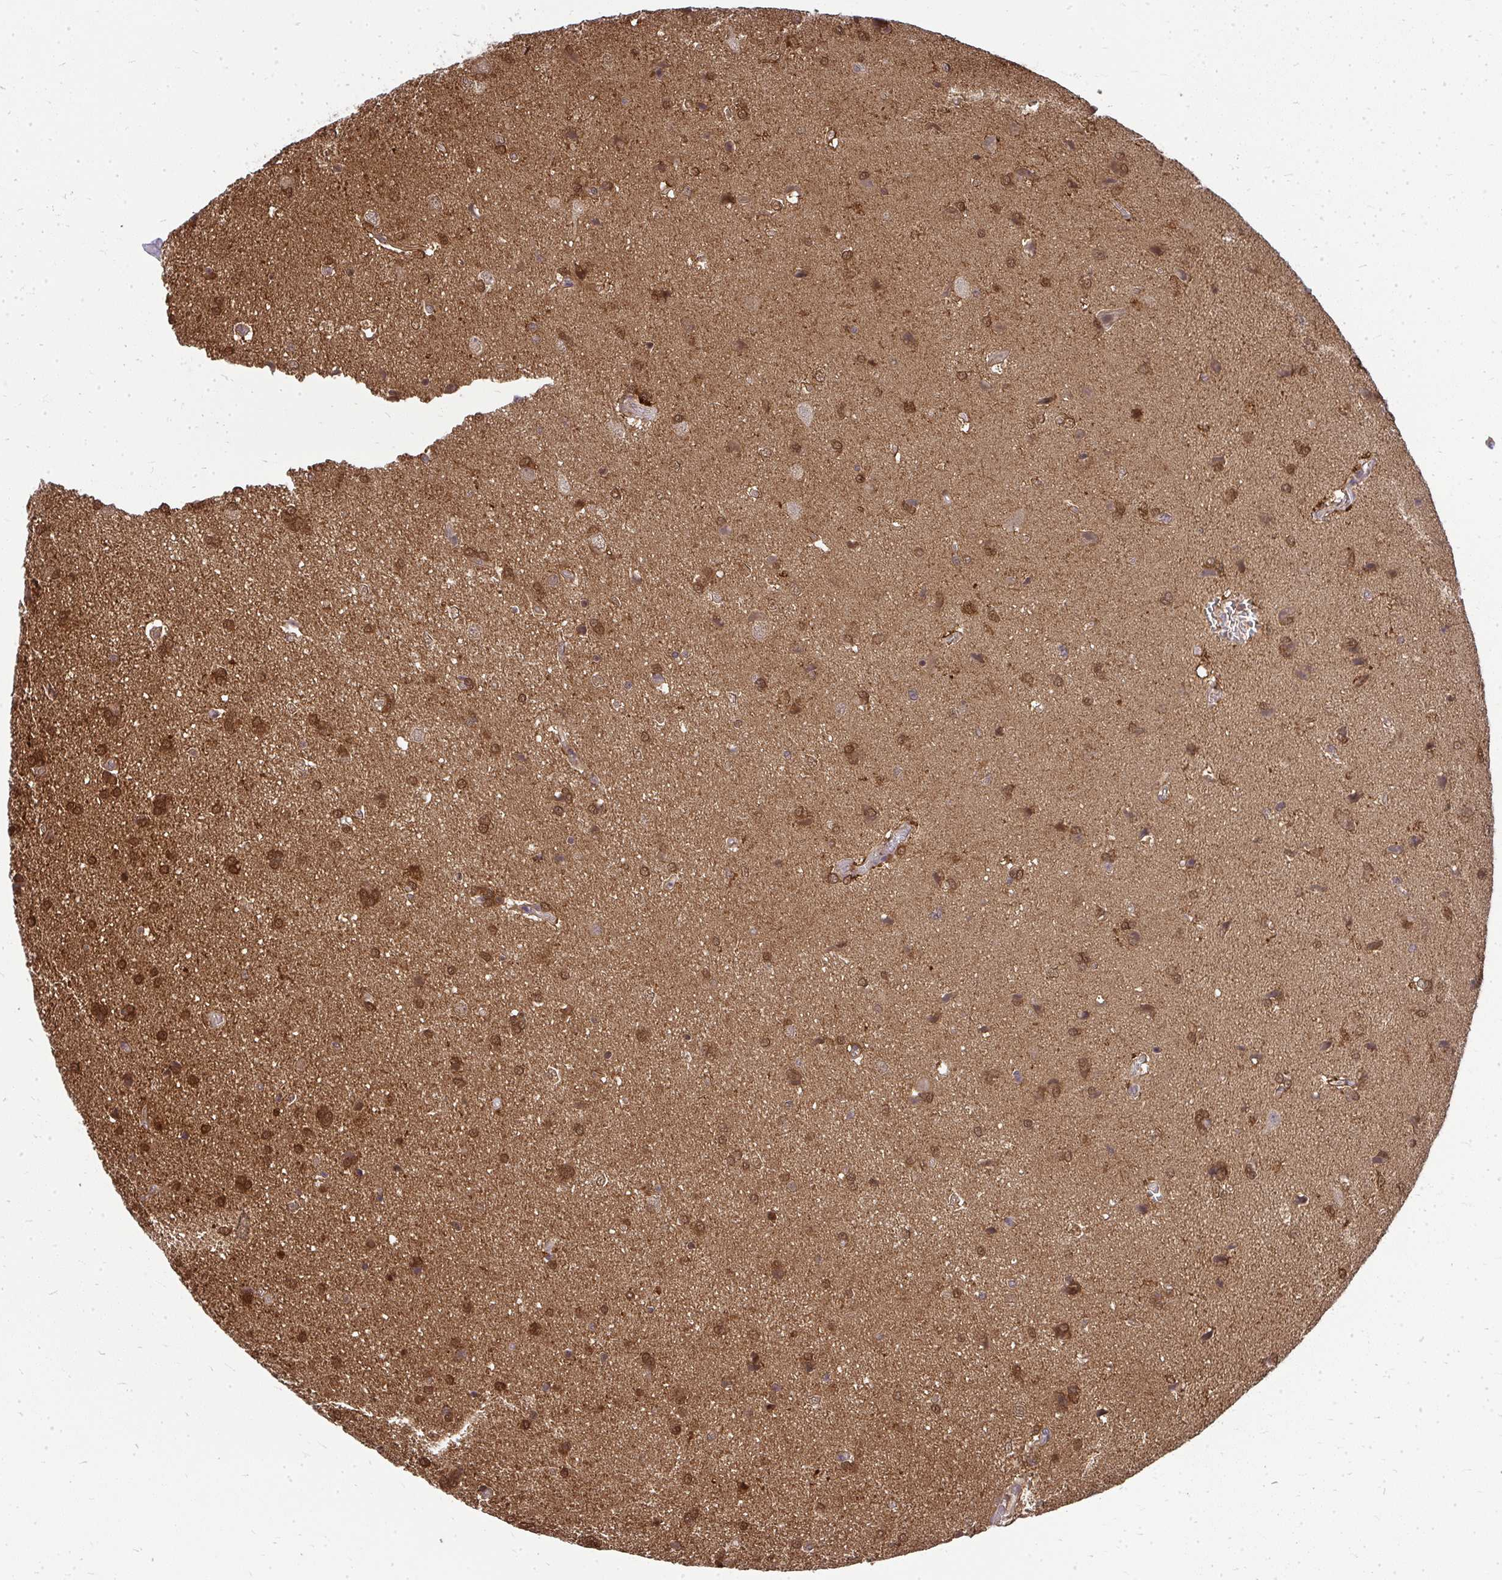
{"staining": {"intensity": "moderate", "quantity": ">75%", "location": "cytoplasmic/membranous,nuclear"}, "tissue": "glioma", "cell_type": "Tumor cells", "image_type": "cancer", "snomed": [{"axis": "morphology", "description": "Glioma, malignant, High grade"}, {"axis": "topography", "description": "Brain"}], "caption": "Glioma was stained to show a protein in brown. There is medium levels of moderate cytoplasmic/membranous and nuclear expression in approximately >75% of tumor cells.", "gene": "HDHD2", "patient": {"sex": "male", "age": 68}}